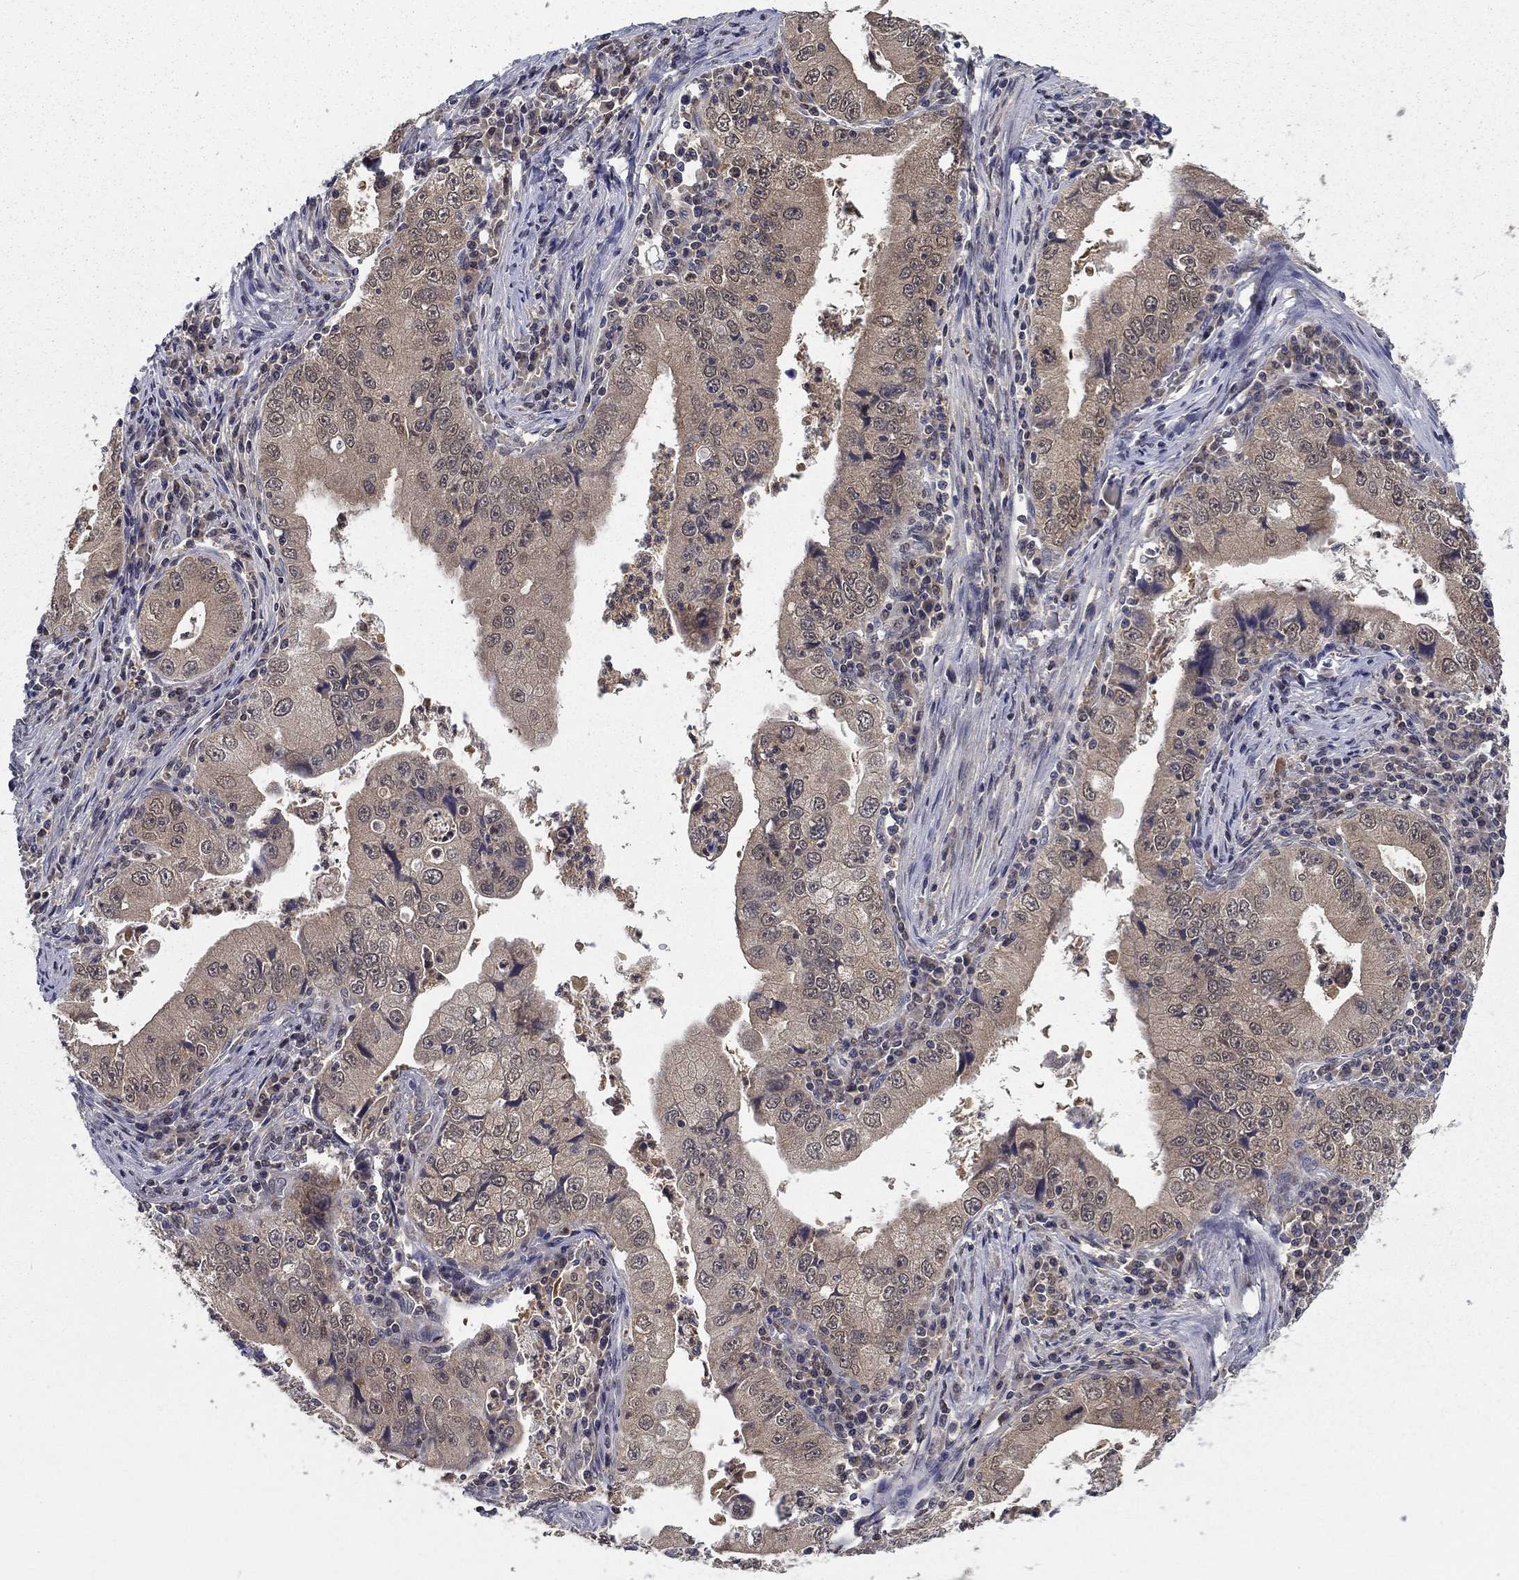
{"staining": {"intensity": "negative", "quantity": "none", "location": "none"}, "tissue": "stomach cancer", "cell_type": "Tumor cells", "image_type": "cancer", "snomed": [{"axis": "morphology", "description": "Adenocarcinoma, NOS"}, {"axis": "topography", "description": "Stomach"}], "caption": "Stomach cancer was stained to show a protein in brown. There is no significant staining in tumor cells.", "gene": "NIT2", "patient": {"sex": "male", "age": 76}}